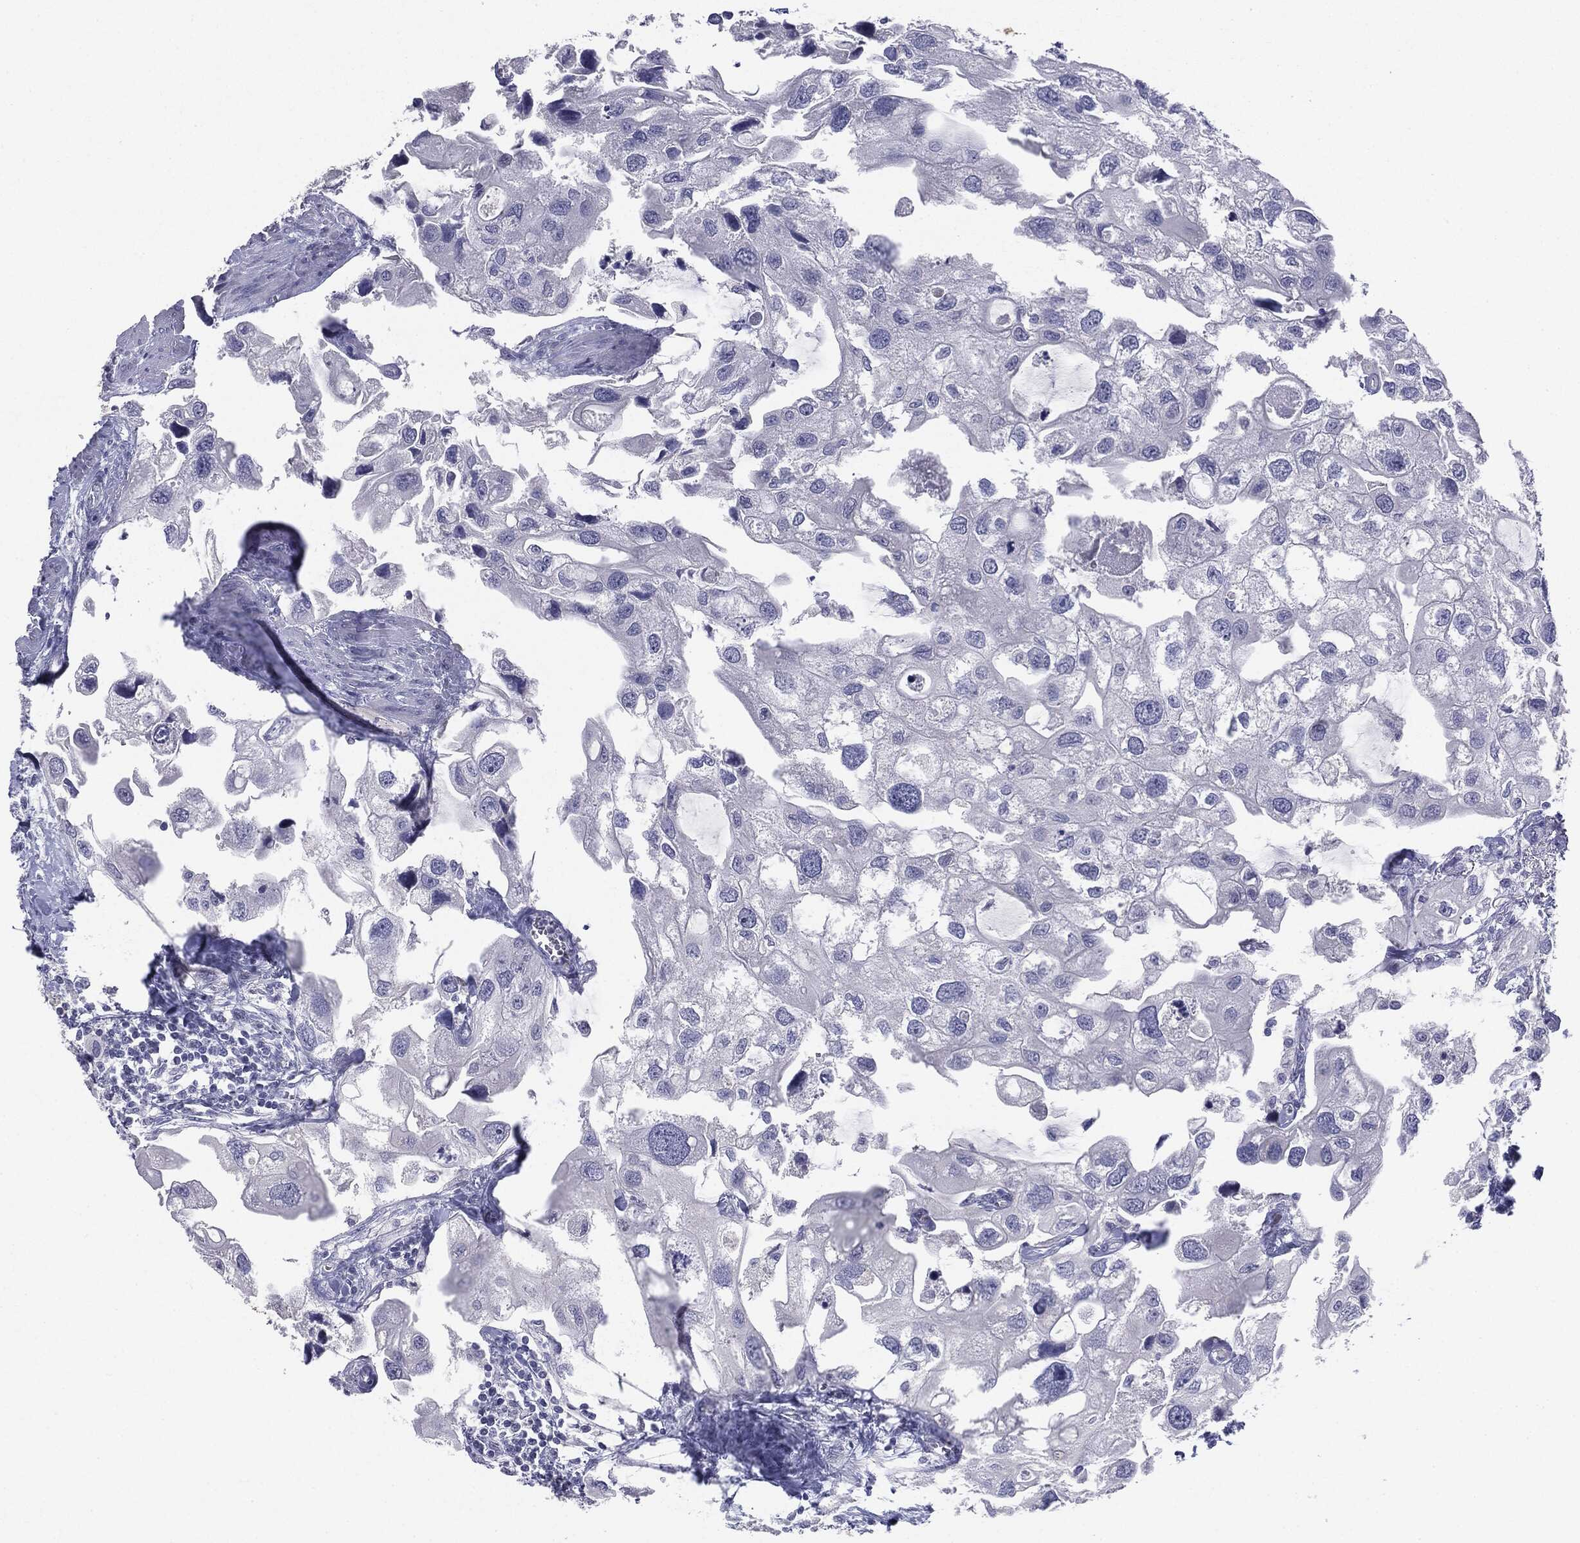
{"staining": {"intensity": "negative", "quantity": "none", "location": "none"}, "tissue": "urothelial cancer", "cell_type": "Tumor cells", "image_type": "cancer", "snomed": [{"axis": "morphology", "description": "Urothelial carcinoma, High grade"}, {"axis": "topography", "description": "Urinary bladder"}], "caption": "This is an immunohistochemistry micrograph of human urothelial cancer. There is no expression in tumor cells.", "gene": "SERPINB4", "patient": {"sex": "male", "age": 59}}